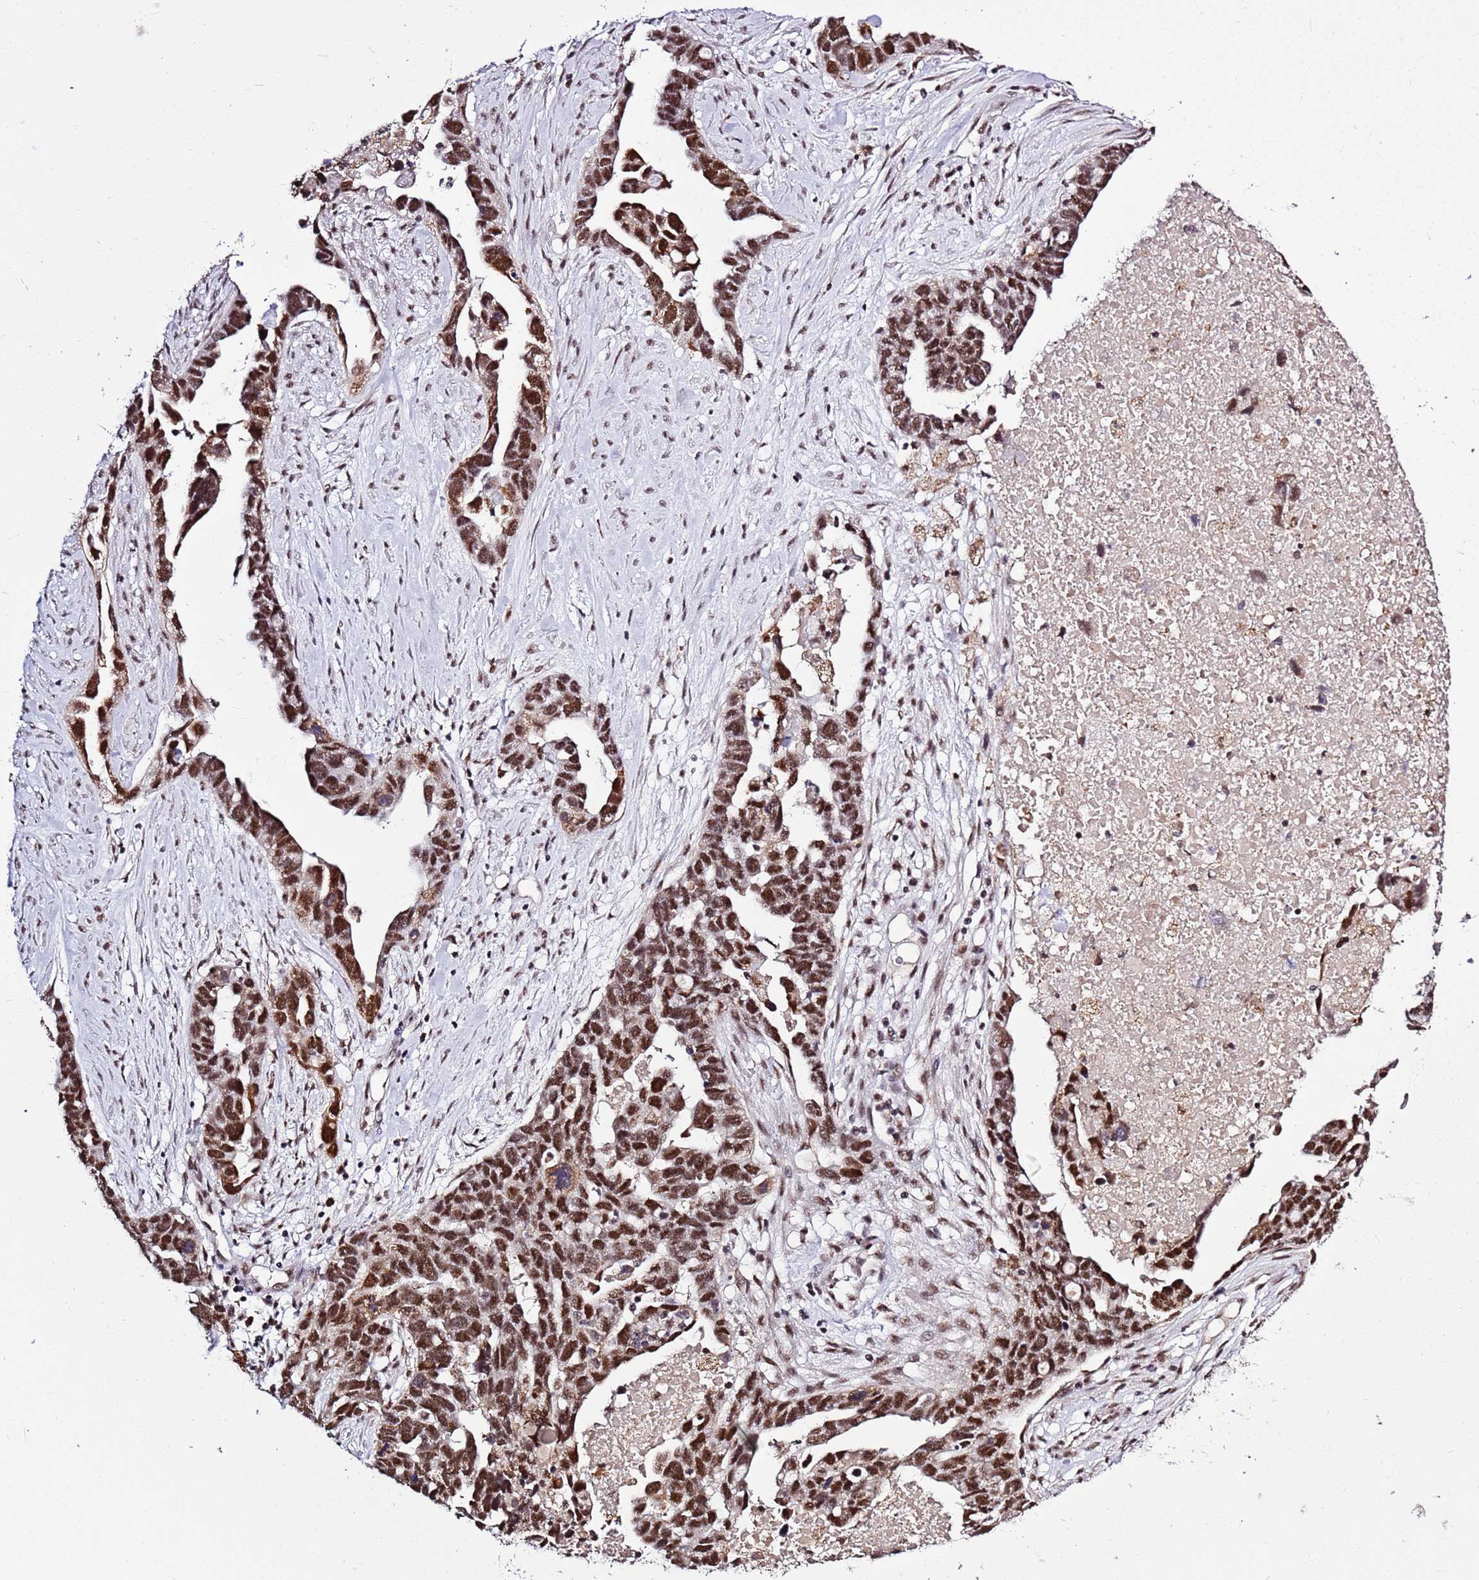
{"staining": {"intensity": "strong", "quantity": ">75%", "location": "nuclear"}, "tissue": "ovarian cancer", "cell_type": "Tumor cells", "image_type": "cancer", "snomed": [{"axis": "morphology", "description": "Cystadenocarcinoma, serous, NOS"}, {"axis": "topography", "description": "Ovary"}], "caption": "Human serous cystadenocarcinoma (ovarian) stained for a protein (brown) reveals strong nuclear positive positivity in about >75% of tumor cells.", "gene": "AKAP8L", "patient": {"sex": "female", "age": 54}}